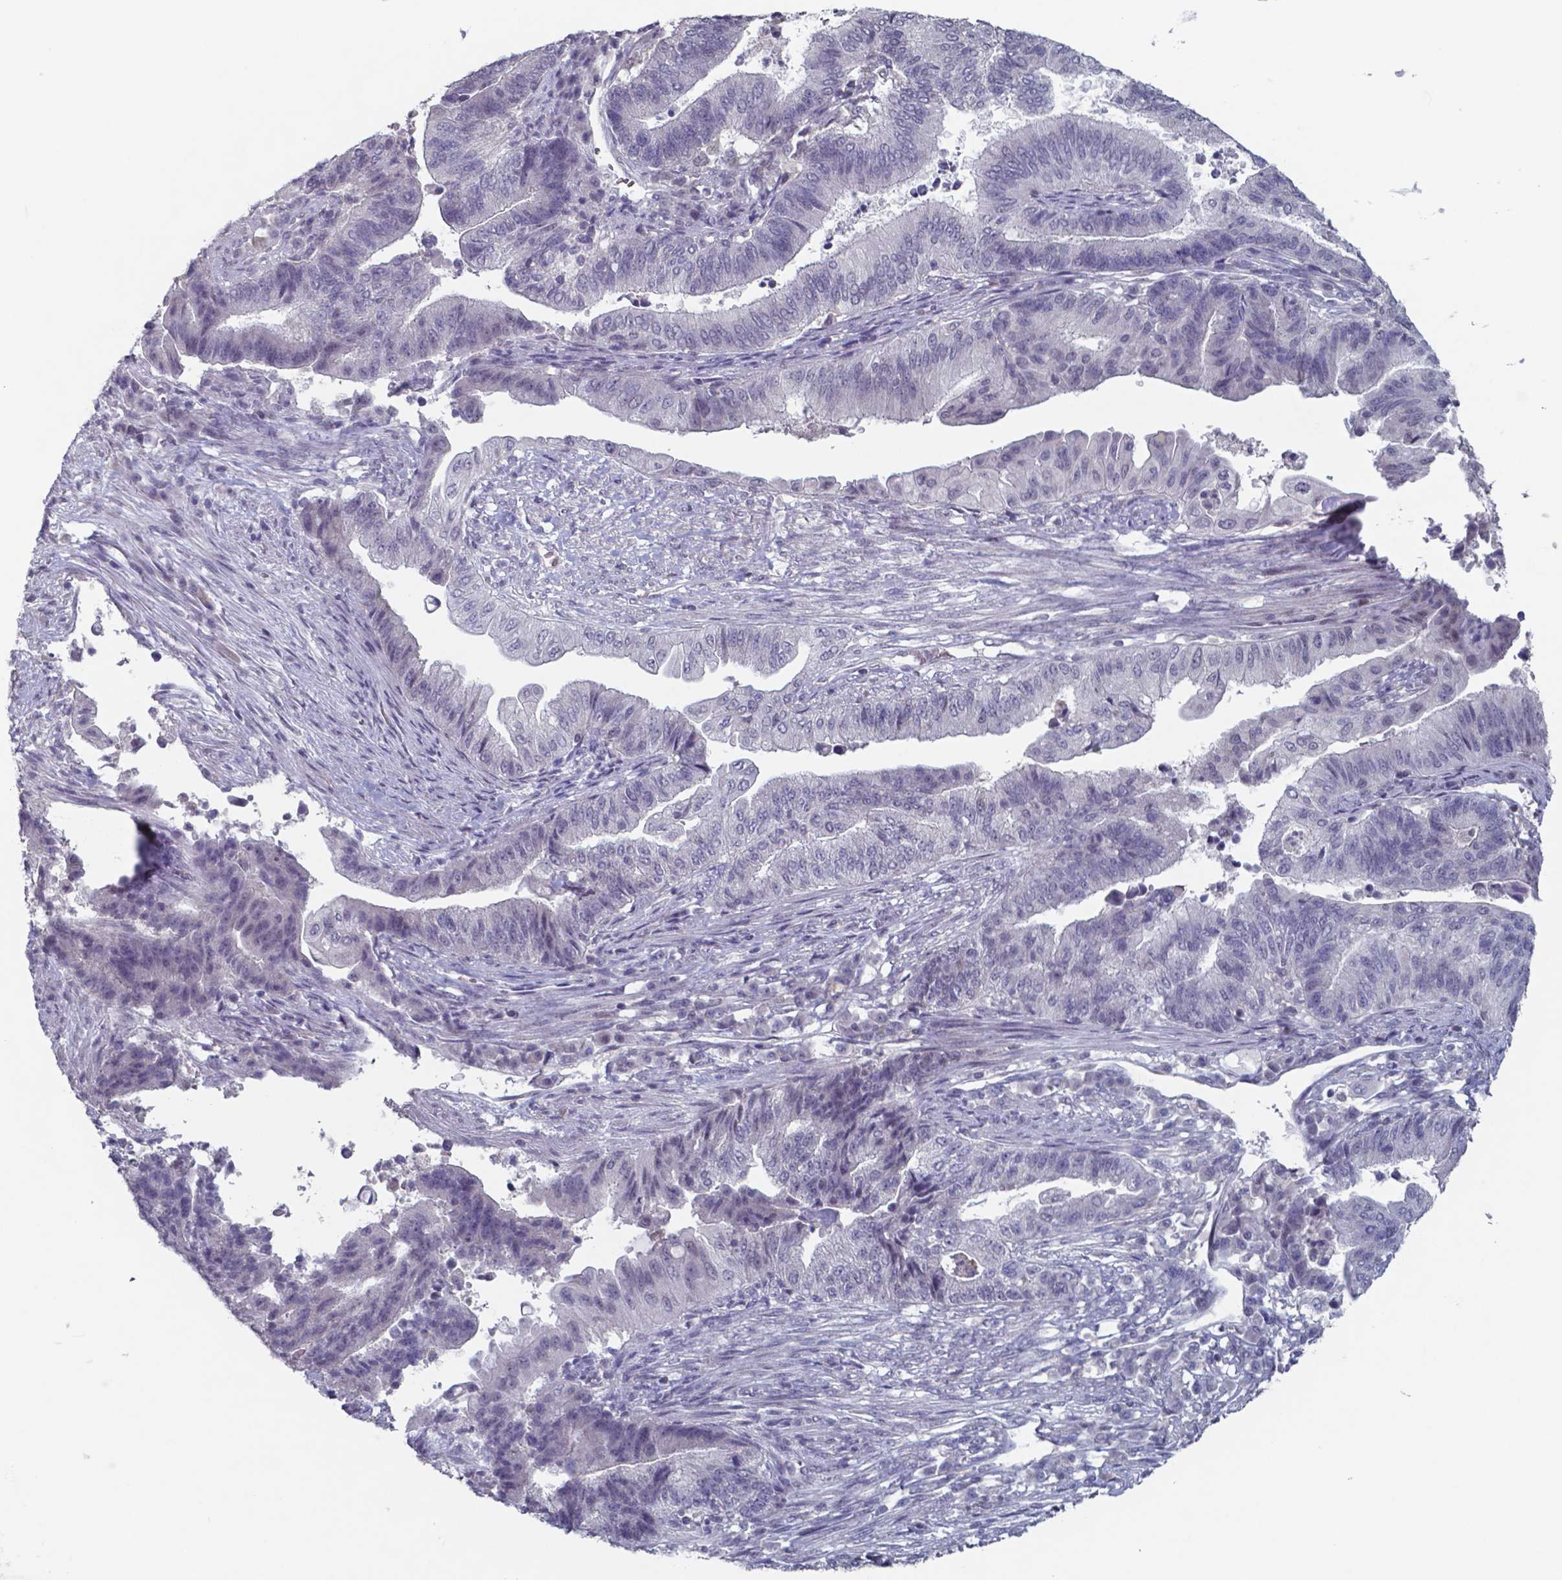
{"staining": {"intensity": "negative", "quantity": "none", "location": "none"}, "tissue": "endometrial cancer", "cell_type": "Tumor cells", "image_type": "cancer", "snomed": [{"axis": "morphology", "description": "Adenocarcinoma, NOS"}, {"axis": "topography", "description": "Uterus"}, {"axis": "topography", "description": "Endometrium"}], "caption": "Protein analysis of adenocarcinoma (endometrial) displays no significant staining in tumor cells.", "gene": "TDP2", "patient": {"sex": "female", "age": 54}}